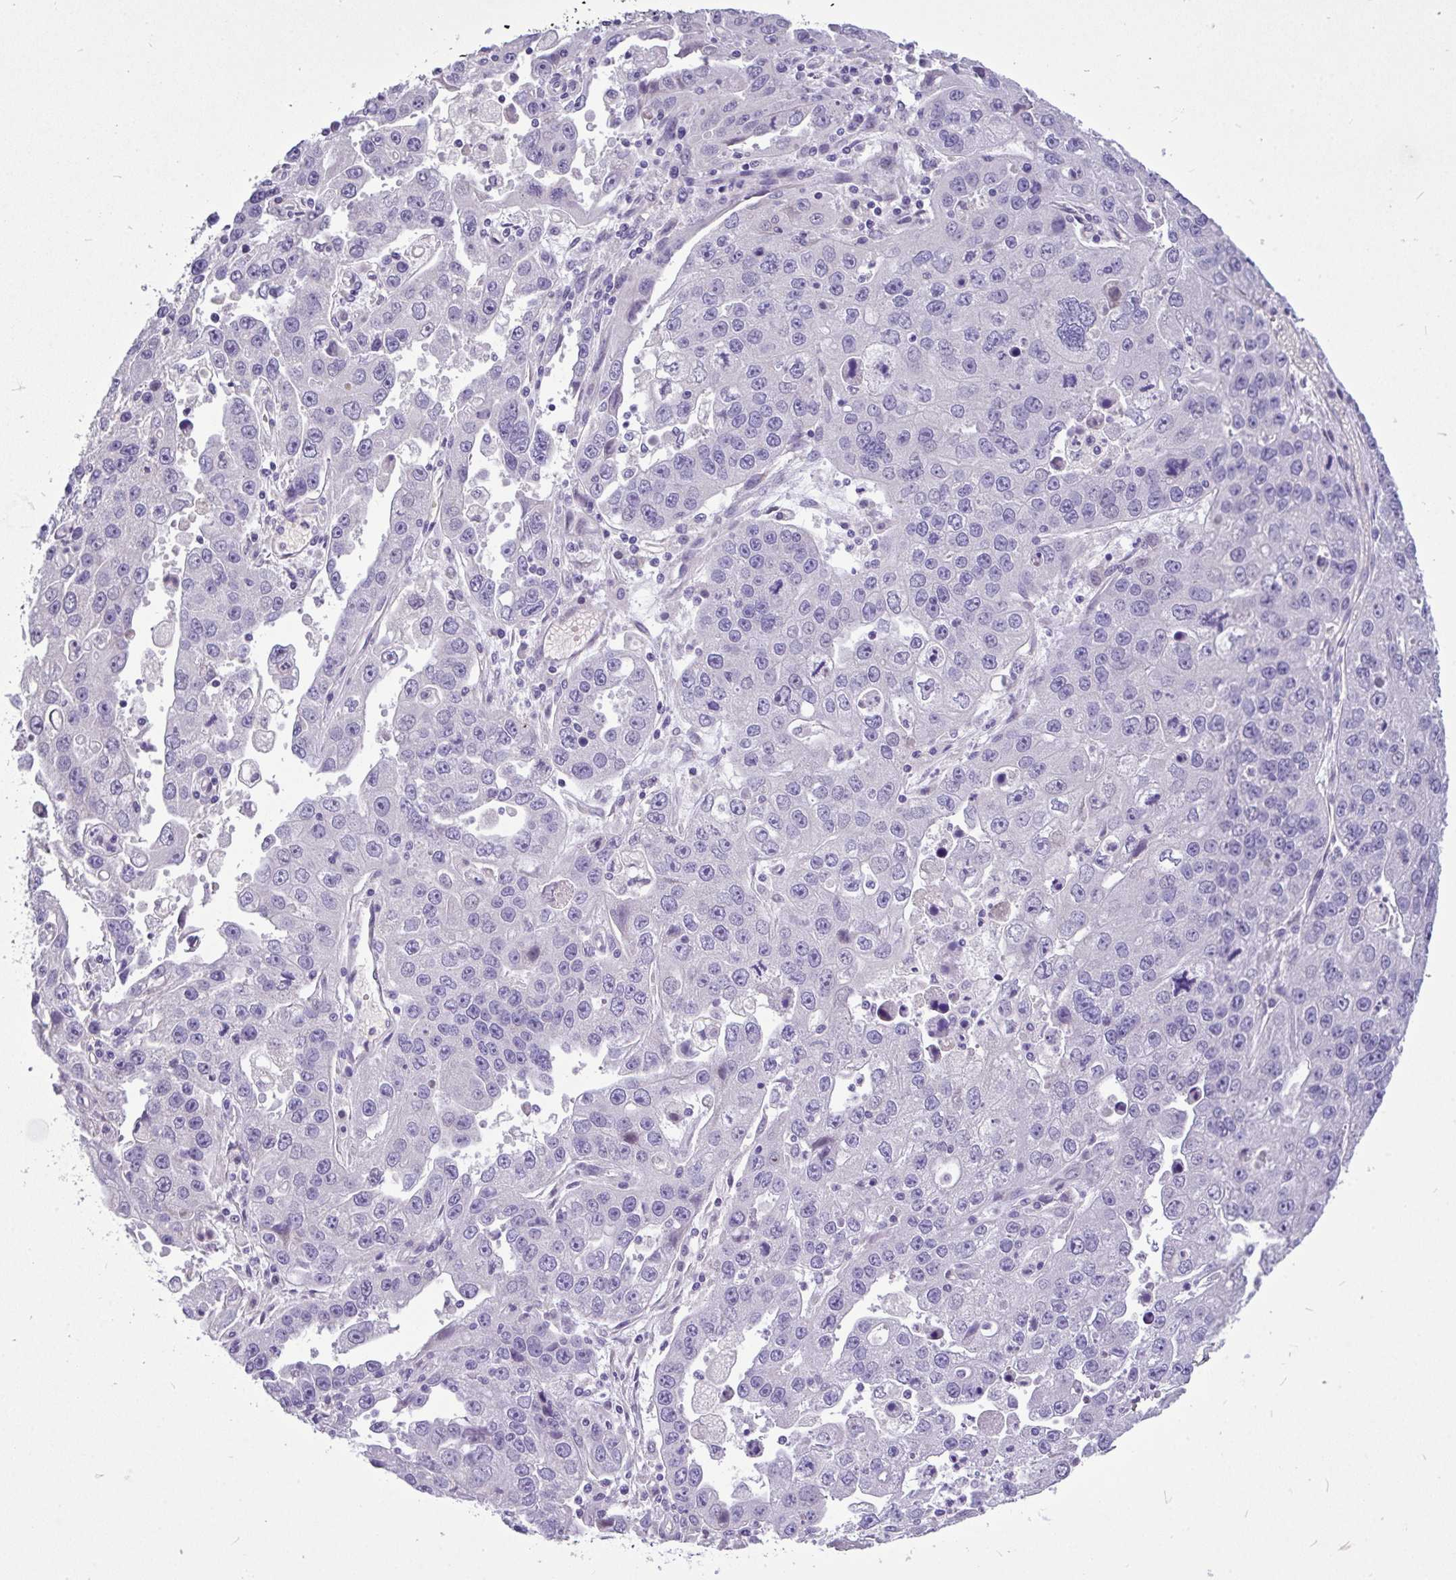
{"staining": {"intensity": "negative", "quantity": "none", "location": "none"}, "tissue": "endometrial cancer", "cell_type": "Tumor cells", "image_type": "cancer", "snomed": [{"axis": "morphology", "description": "Adenocarcinoma, NOS"}, {"axis": "topography", "description": "Uterus"}], "caption": "Tumor cells show no significant protein expression in endometrial adenocarcinoma.", "gene": "MOCS1", "patient": {"sex": "female", "age": 62}}